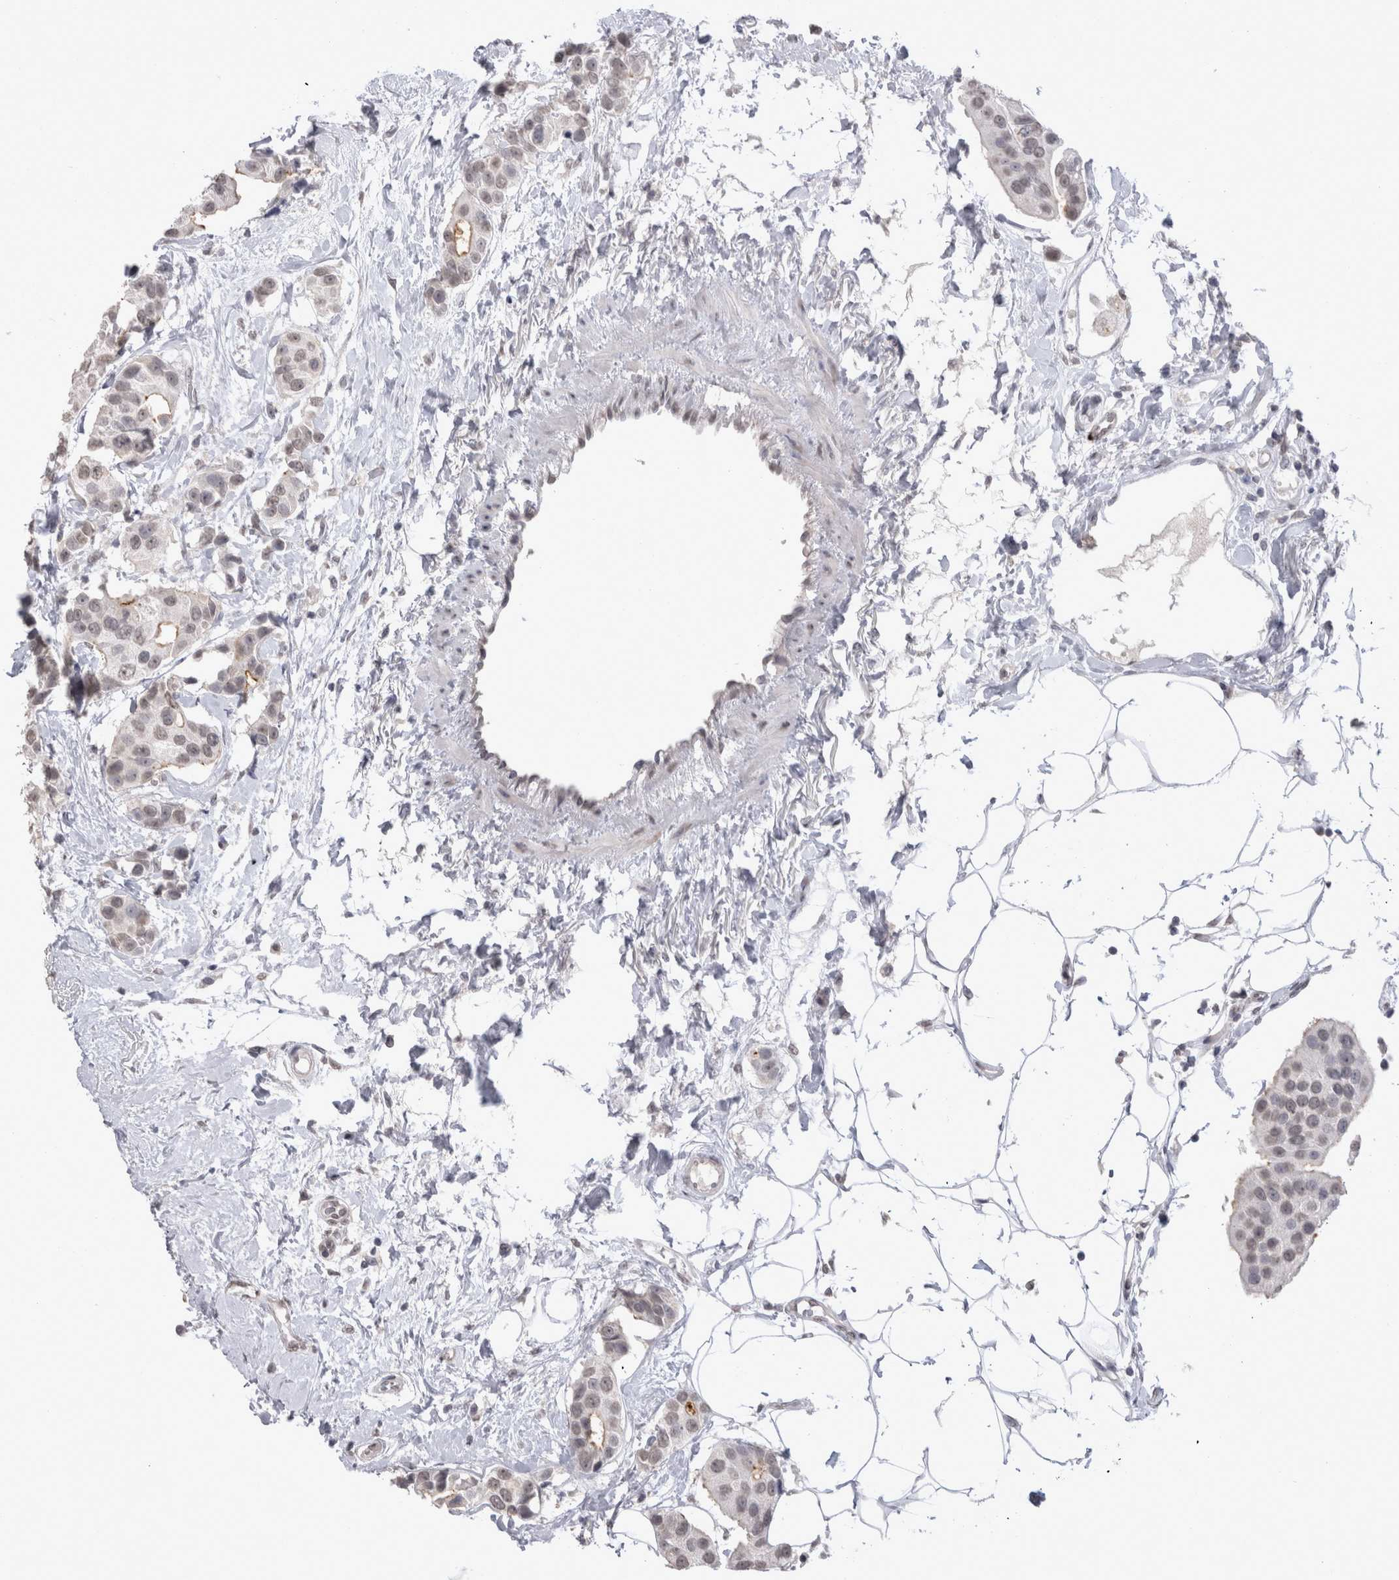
{"staining": {"intensity": "weak", "quantity": "25%-75%", "location": "cytoplasmic/membranous,nuclear"}, "tissue": "breast cancer", "cell_type": "Tumor cells", "image_type": "cancer", "snomed": [{"axis": "morphology", "description": "Normal tissue, NOS"}, {"axis": "morphology", "description": "Duct carcinoma"}, {"axis": "topography", "description": "Breast"}], "caption": "Immunohistochemistry (DAB) staining of human breast invasive ductal carcinoma demonstrates weak cytoplasmic/membranous and nuclear protein expression in about 25%-75% of tumor cells.", "gene": "DDX4", "patient": {"sex": "female", "age": 39}}